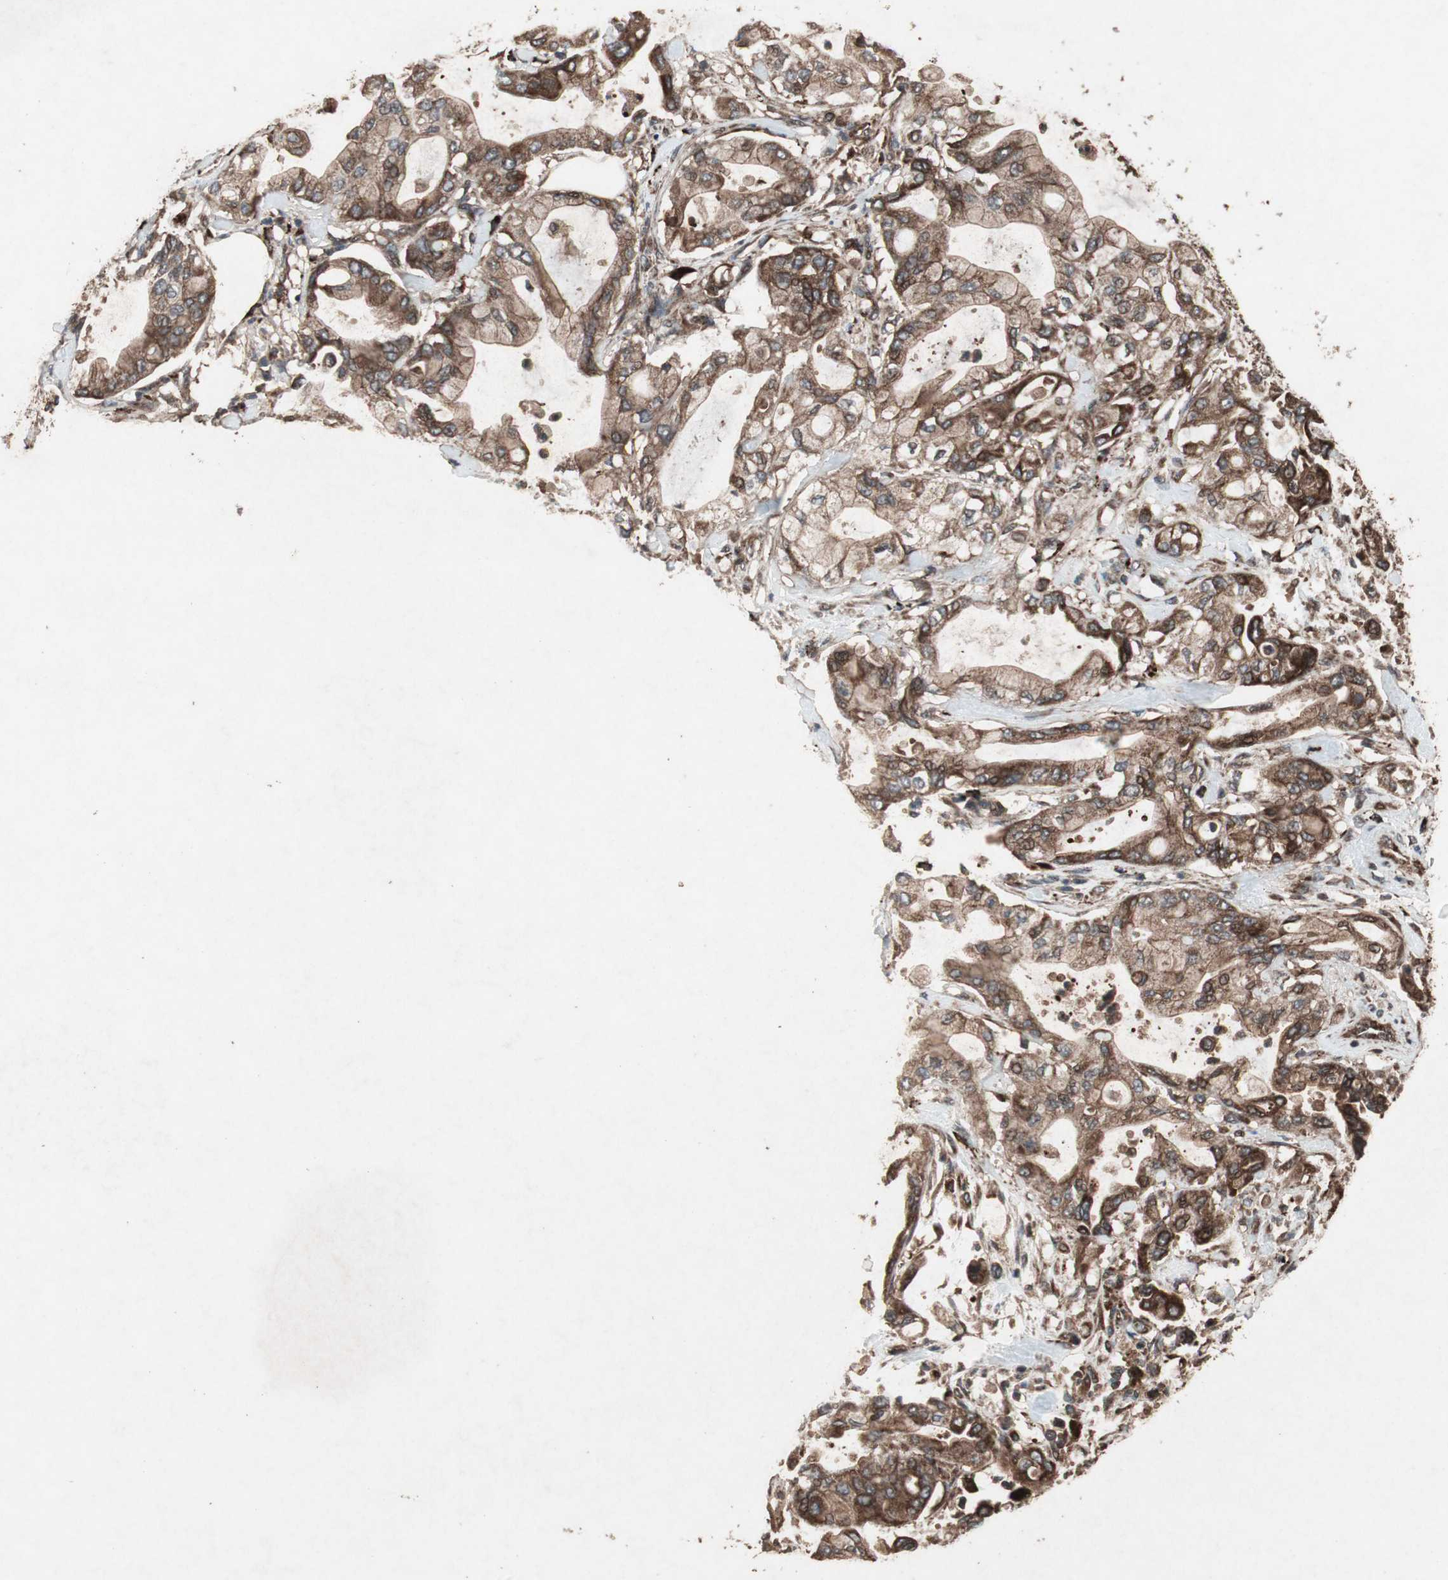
{"staining": {"intensity": "strong", "quantity": ">75%", "location": "cytoplasmic/membranous"}, "tissue": "pancreatic cancer", "cell_type": "Tumor cells", "image_type": "cancer", "snomed": [{"axis": "morphology", "description": "Adenocarcinoma, NOS"}, {"axis": "morphology", "description": "Adenocarcinoma, metastatic, NOS"}, {"axis": "topography", "description": "Lymph node"}, {"axis": "topography", "description": "Pancreas"}, {"axis": "topography", "description": "Duodenum"}], "caption": "A high-resolution histopathology image shows immunohistochemistry (IHC) staining of pancreatic cancer (metastatic adenocarcinoma), which reveals strong cytoplasmic/membranous positivity in about >75% of tumor cells.", "gene": "RAB1A", "patient": {"sex": "female", "age": 64}}